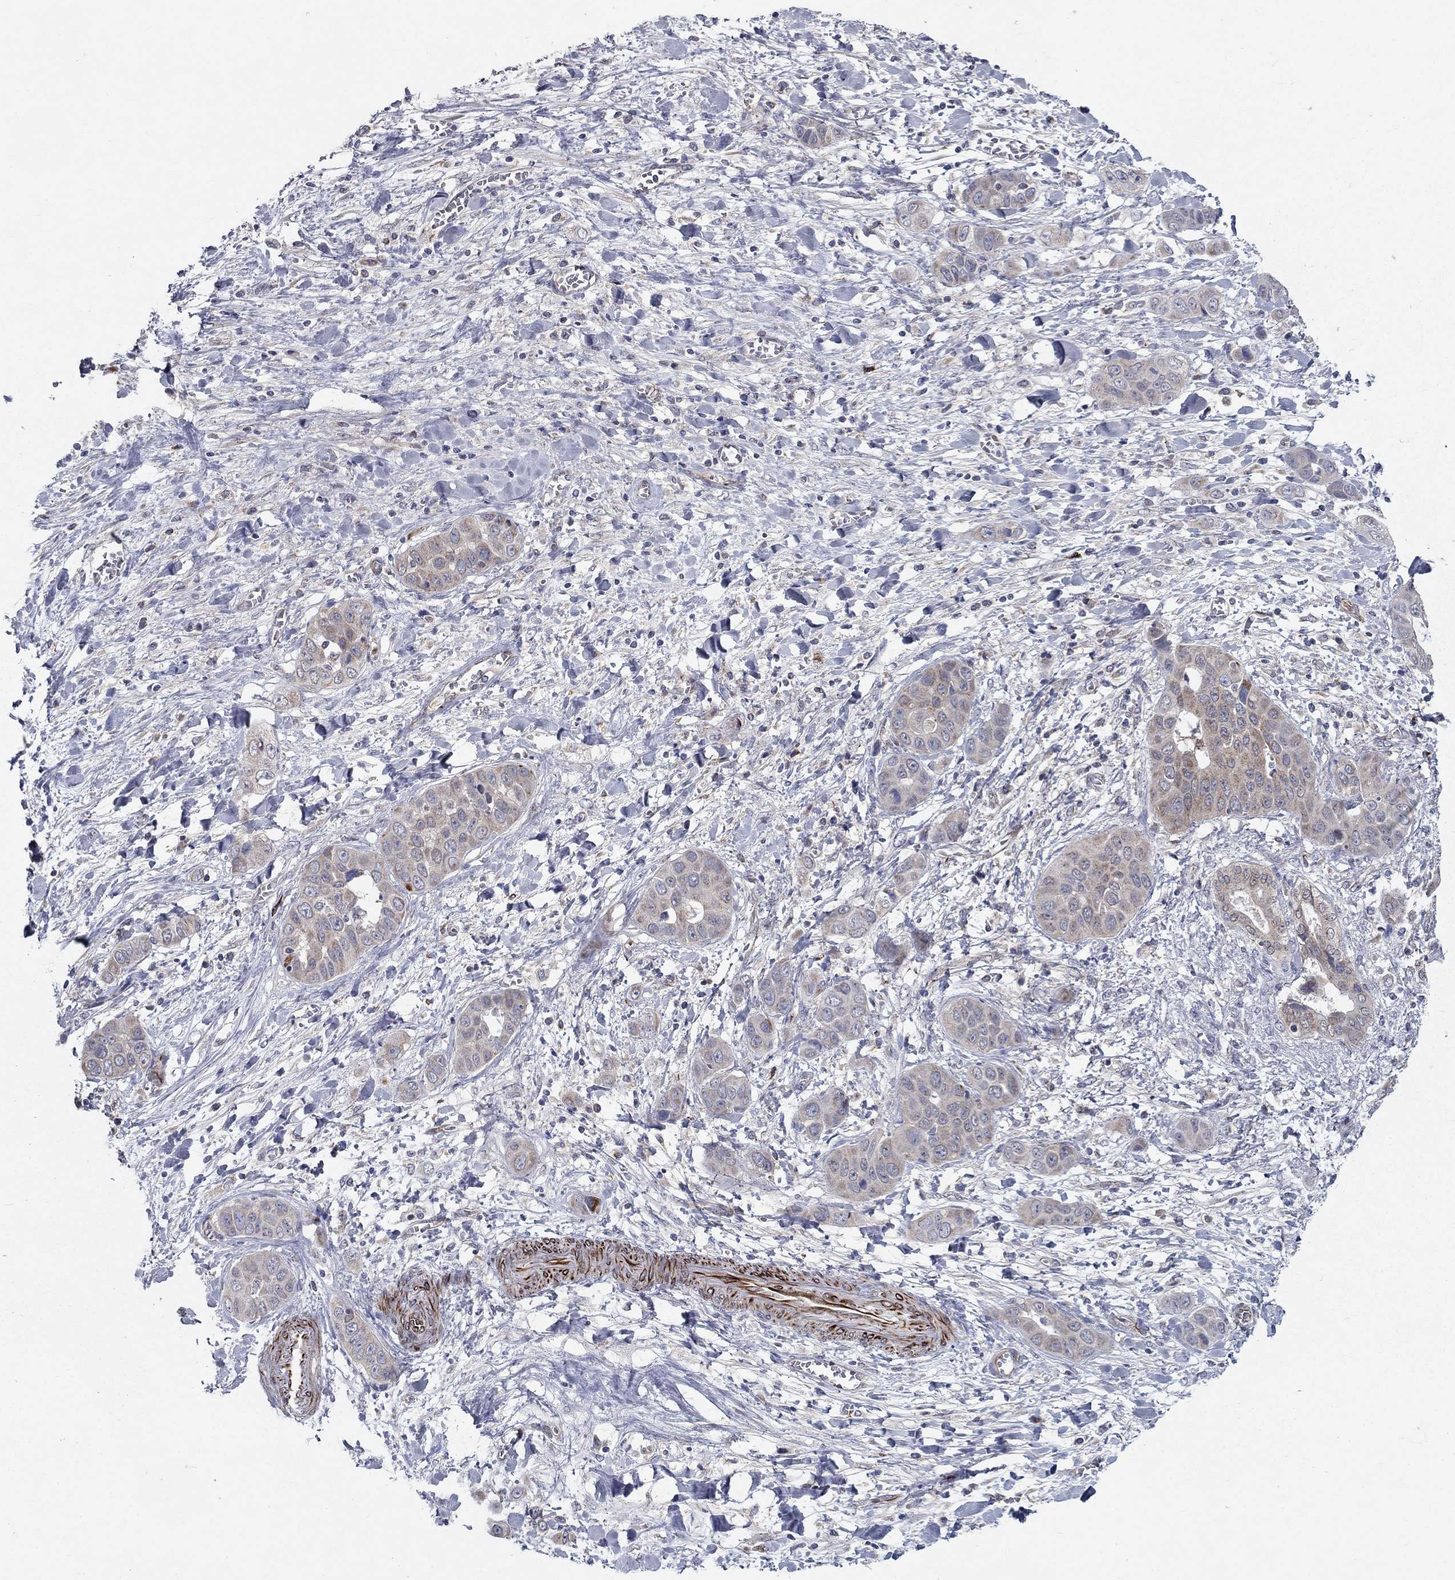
{"staining": {"intensity": "weak", "quantity": "<25%", "location": "cytoplasmic/membranous"}, "tissue": "liver cancer", "cell_type": "Tumor cells", "image_type": "cancer", "snomed": [{"axis": "morphology", "description": "Cholangiocarcinoma"}, {"axis": "topography", "description": "Liver"}], "caption": "The immunohistochemistry image has no significant positivity in tumor cells of liver cancer (cholangiocarcinoma) tissue.", "gene": "LACTB2", "patient": {"sex": "female", "age": 52}}